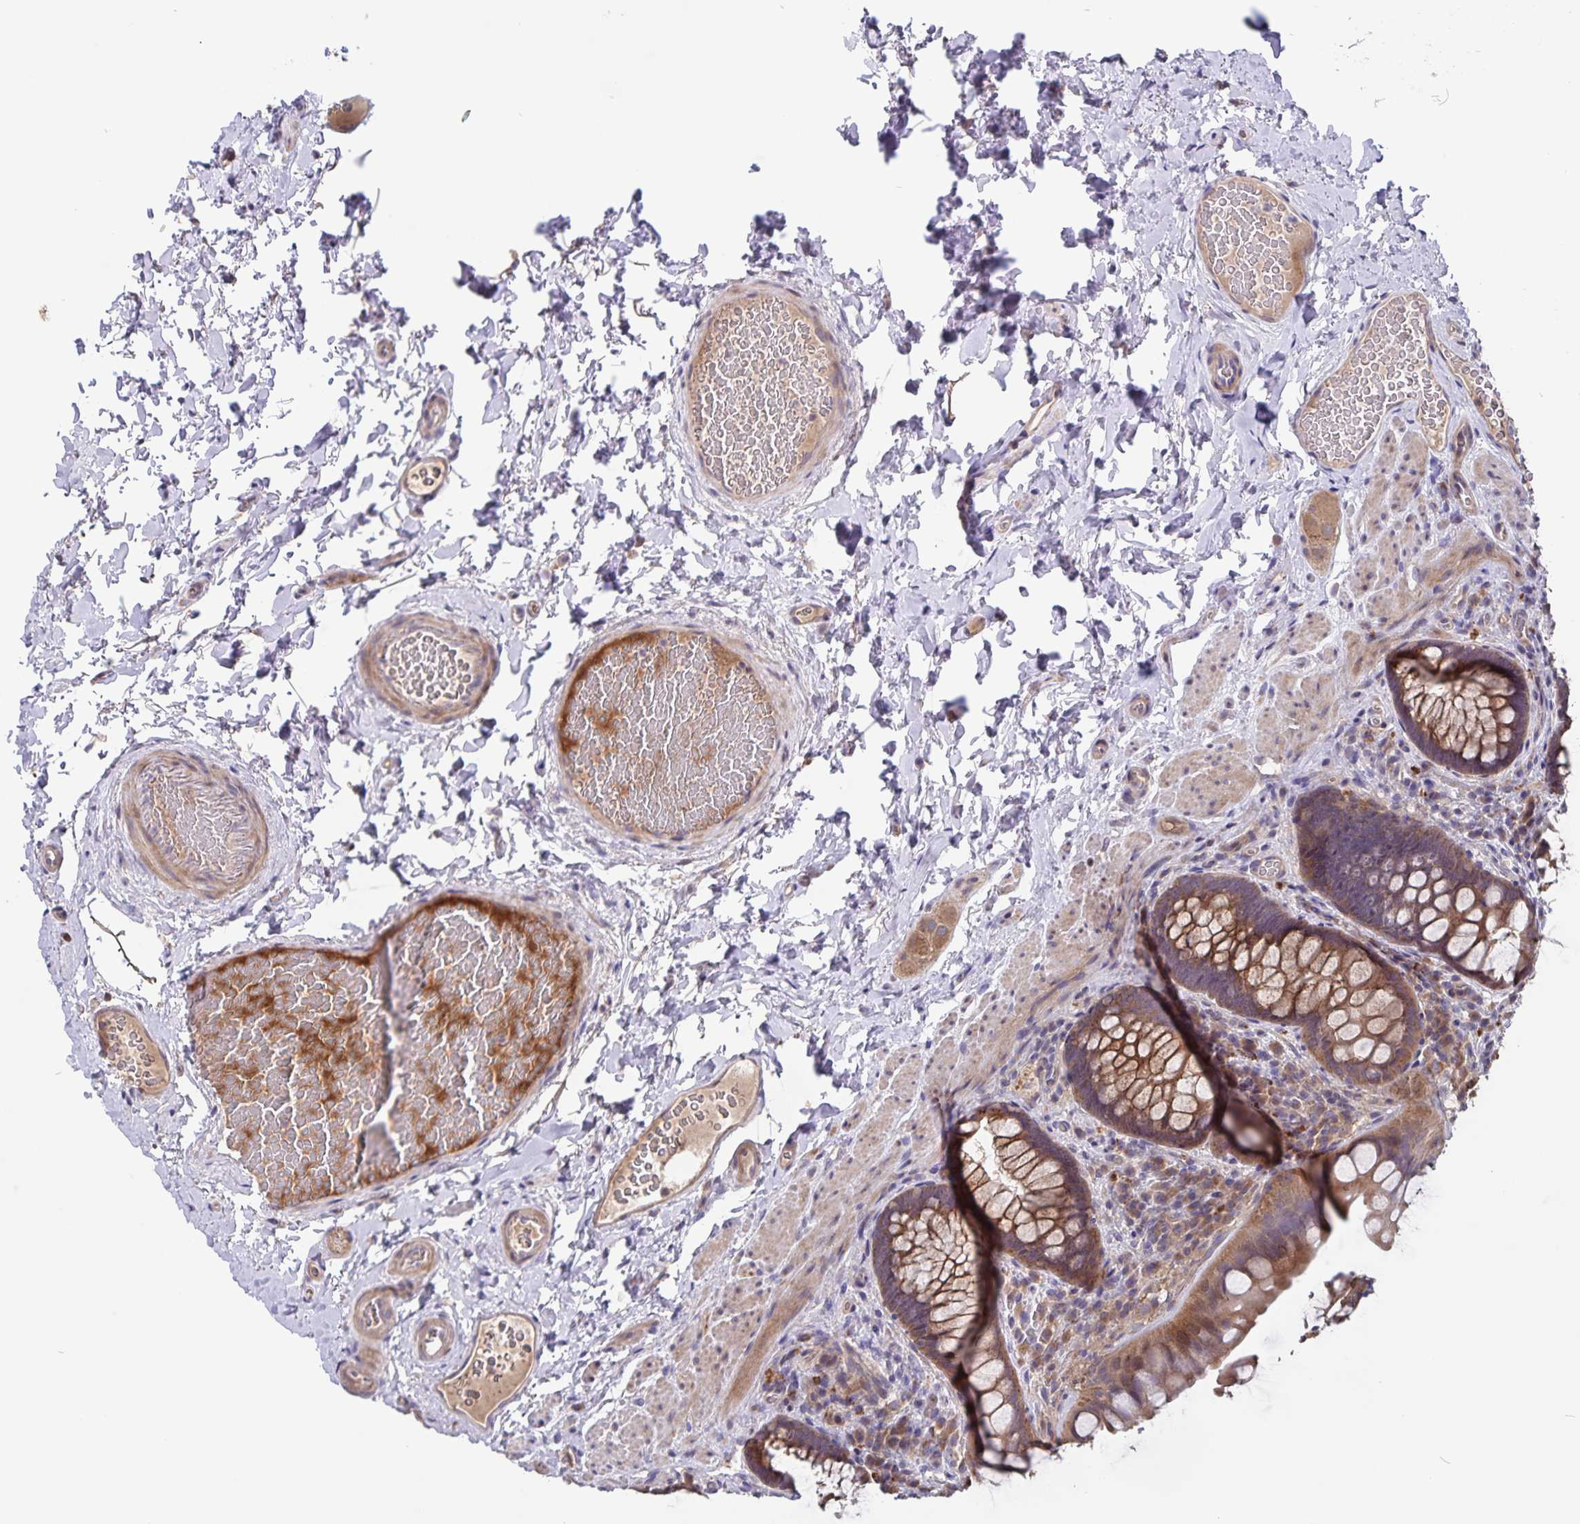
{"staining": {"intensity": "moderate", "quantity": ">75%", "location": "cytoplasmic/membranous"}, "tissue": "rectum", "cell_type": "Glandular cells", "image_type": "normal", "snomed": [{"axis": "morphology", "description": "Normal tissue, NOS"}, {"axis": "topography", "description": "Rectum"}], "caption": "Immunohistochemistry photomicrograph of normal human rectum stained for a protein (brown), which displays medium levels of moderate cytoplasmic/membranous positivity in approximately >75% of glandular cells.", "gene": "FBXL16", "patient": {"sex": "female", "age": 69}}